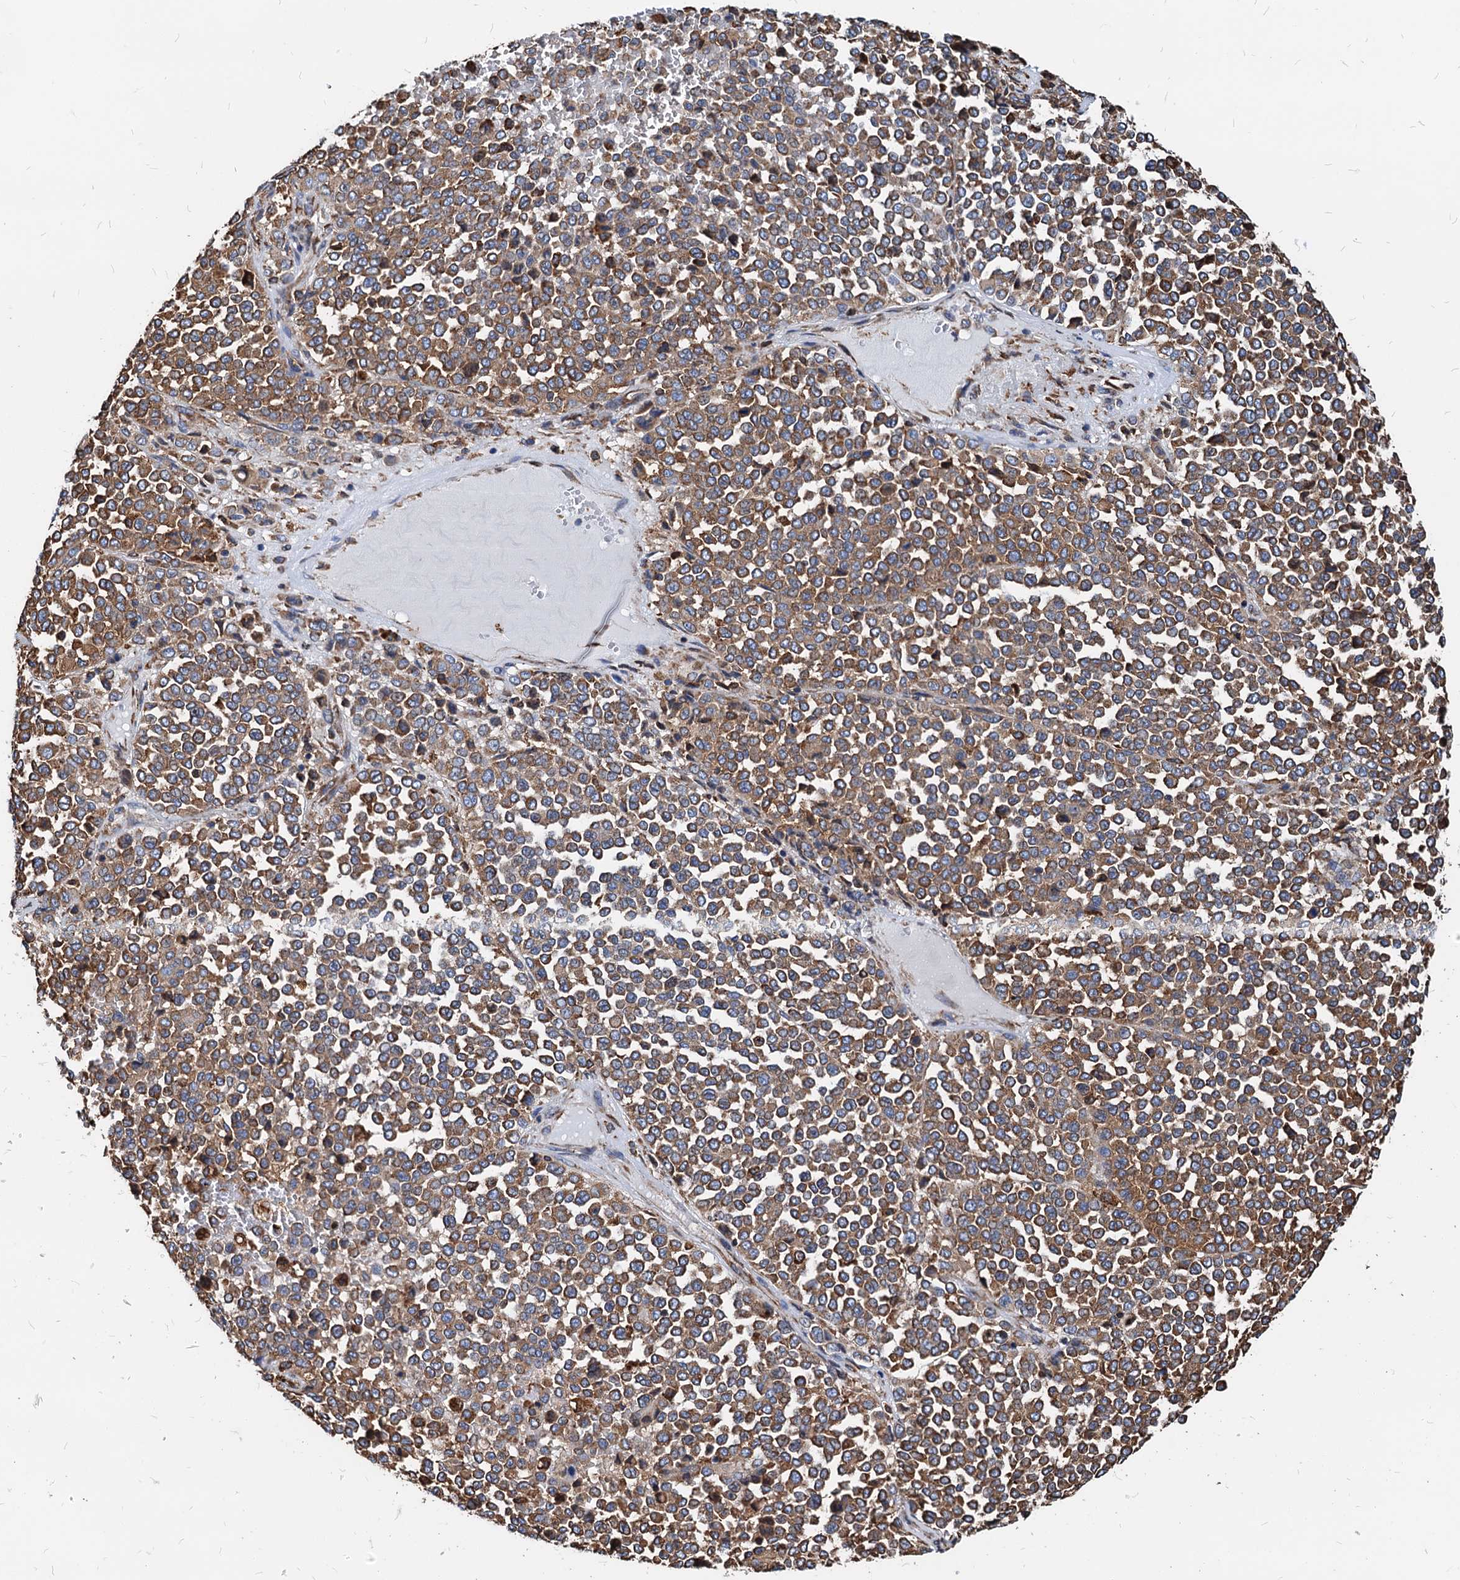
{"staining": {"intensity": "moderate", "quantity": ">75%", "location": "cytoplasmic/membranous"}, "tissue": "melanoma", "cell_type": "Tumor cells", "image_type": "cancer", "snomed": [{"axis": "morphology", "description": "Malignant melanoma, Metastatic site"}, {"axis": "topography", "description": "Pancreas"}], "caption": "Human melanoma stained for a protein (brown) demonstrates moderate cytoplasmic/membranous positive positivity in approximately >75% of tumor cells.", "gene": "HSPA5", "patient": {"sex": "female", "age": 30}}